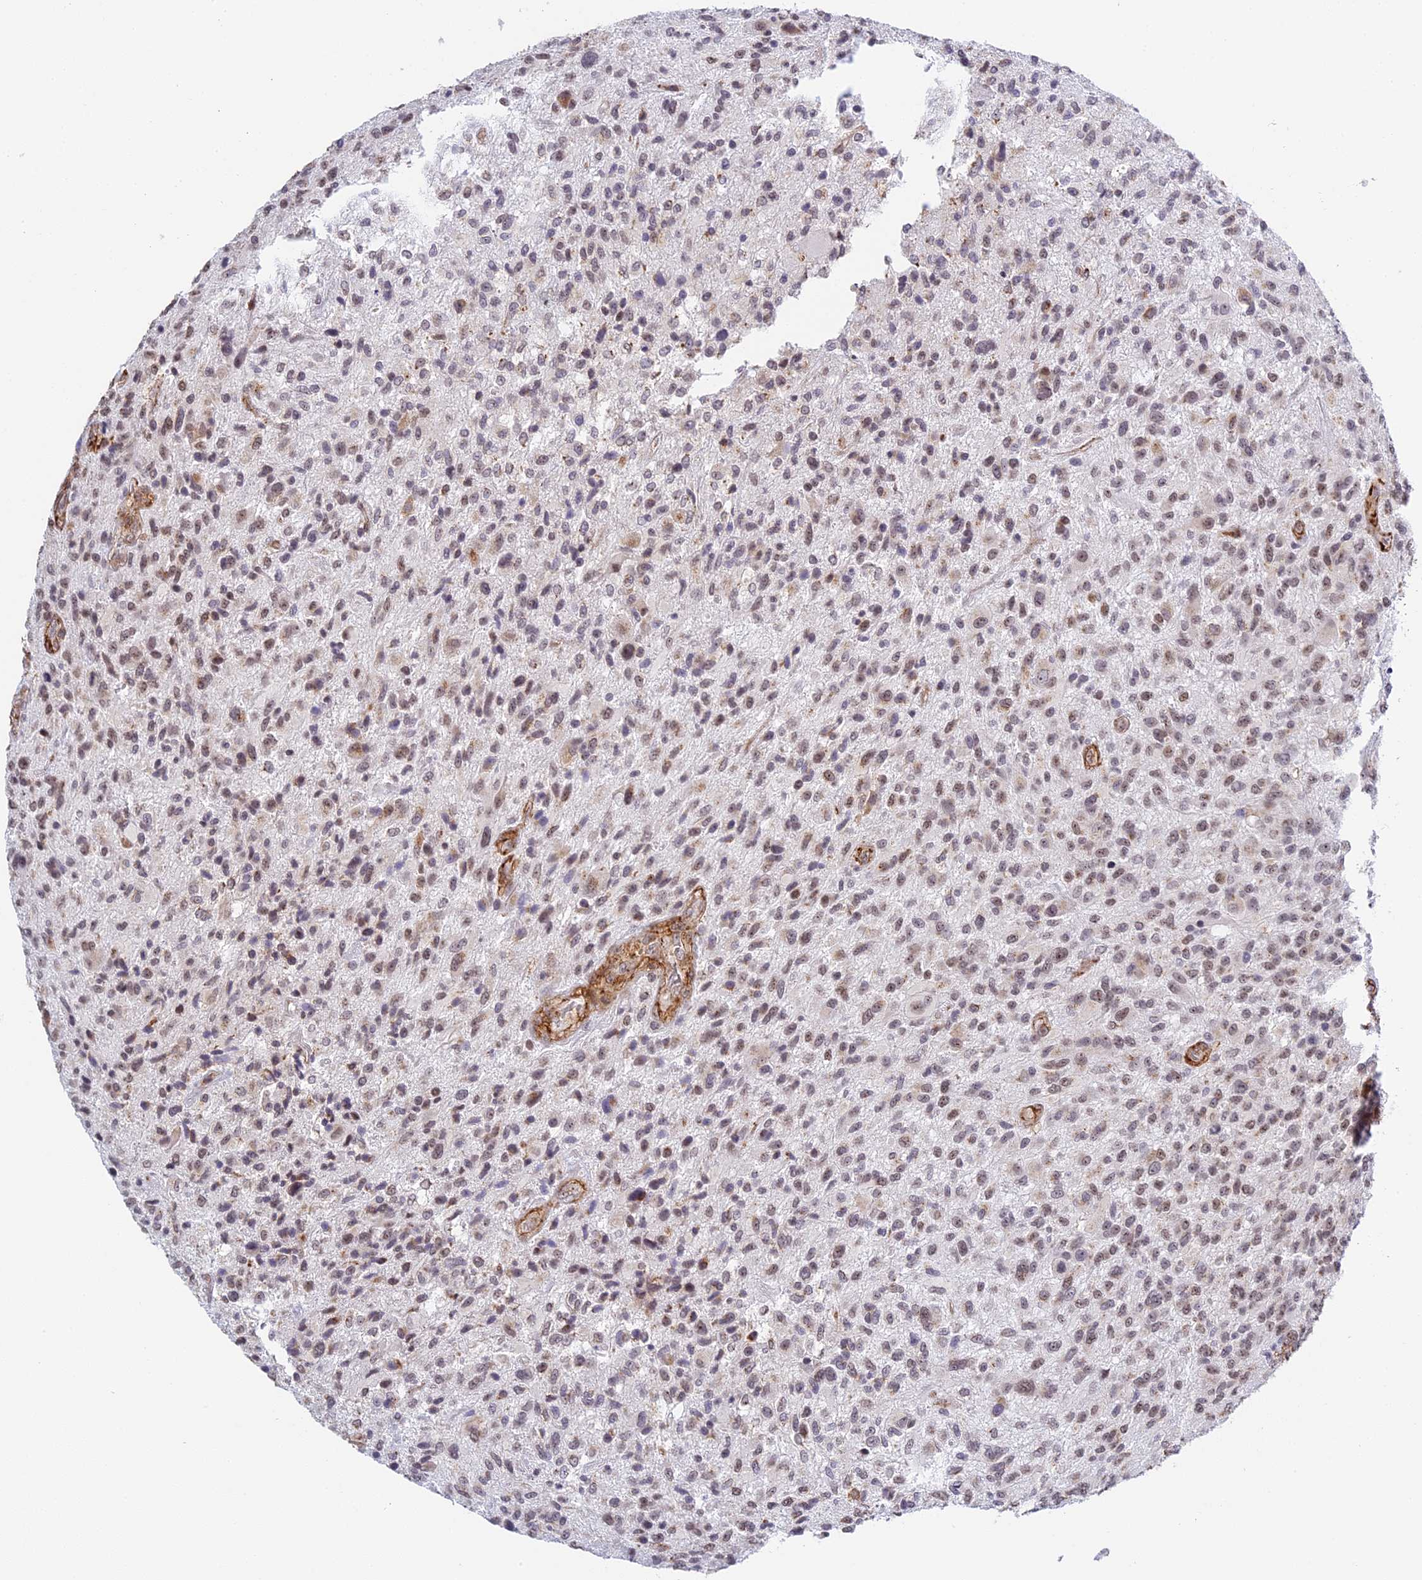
{"staining": {"intensity": "moderate", "quantity": "25%-75%", "location": "nuclear"}, "tissue": "glioma", "cell_type": "Tumor cells", "image_type": "cancer", "snomed": [{"axis": "morphology", "description": "Glioma, malignant, High grade"}, {"axis": "topography", "description": "Brain"}], "caption": "High-grade glioma (malignant) was stained to show a protein in brown. There is medium levels of moderate nuclear staining in approximately 25%-75% of tumor cells. The staining is performed using DAB brown chromogen to label protein expression. The nuclei are counter-stained blue using hematoxylin.", "gene": "HEATR5B", "patient": {"sex": "male", "age": 47}}